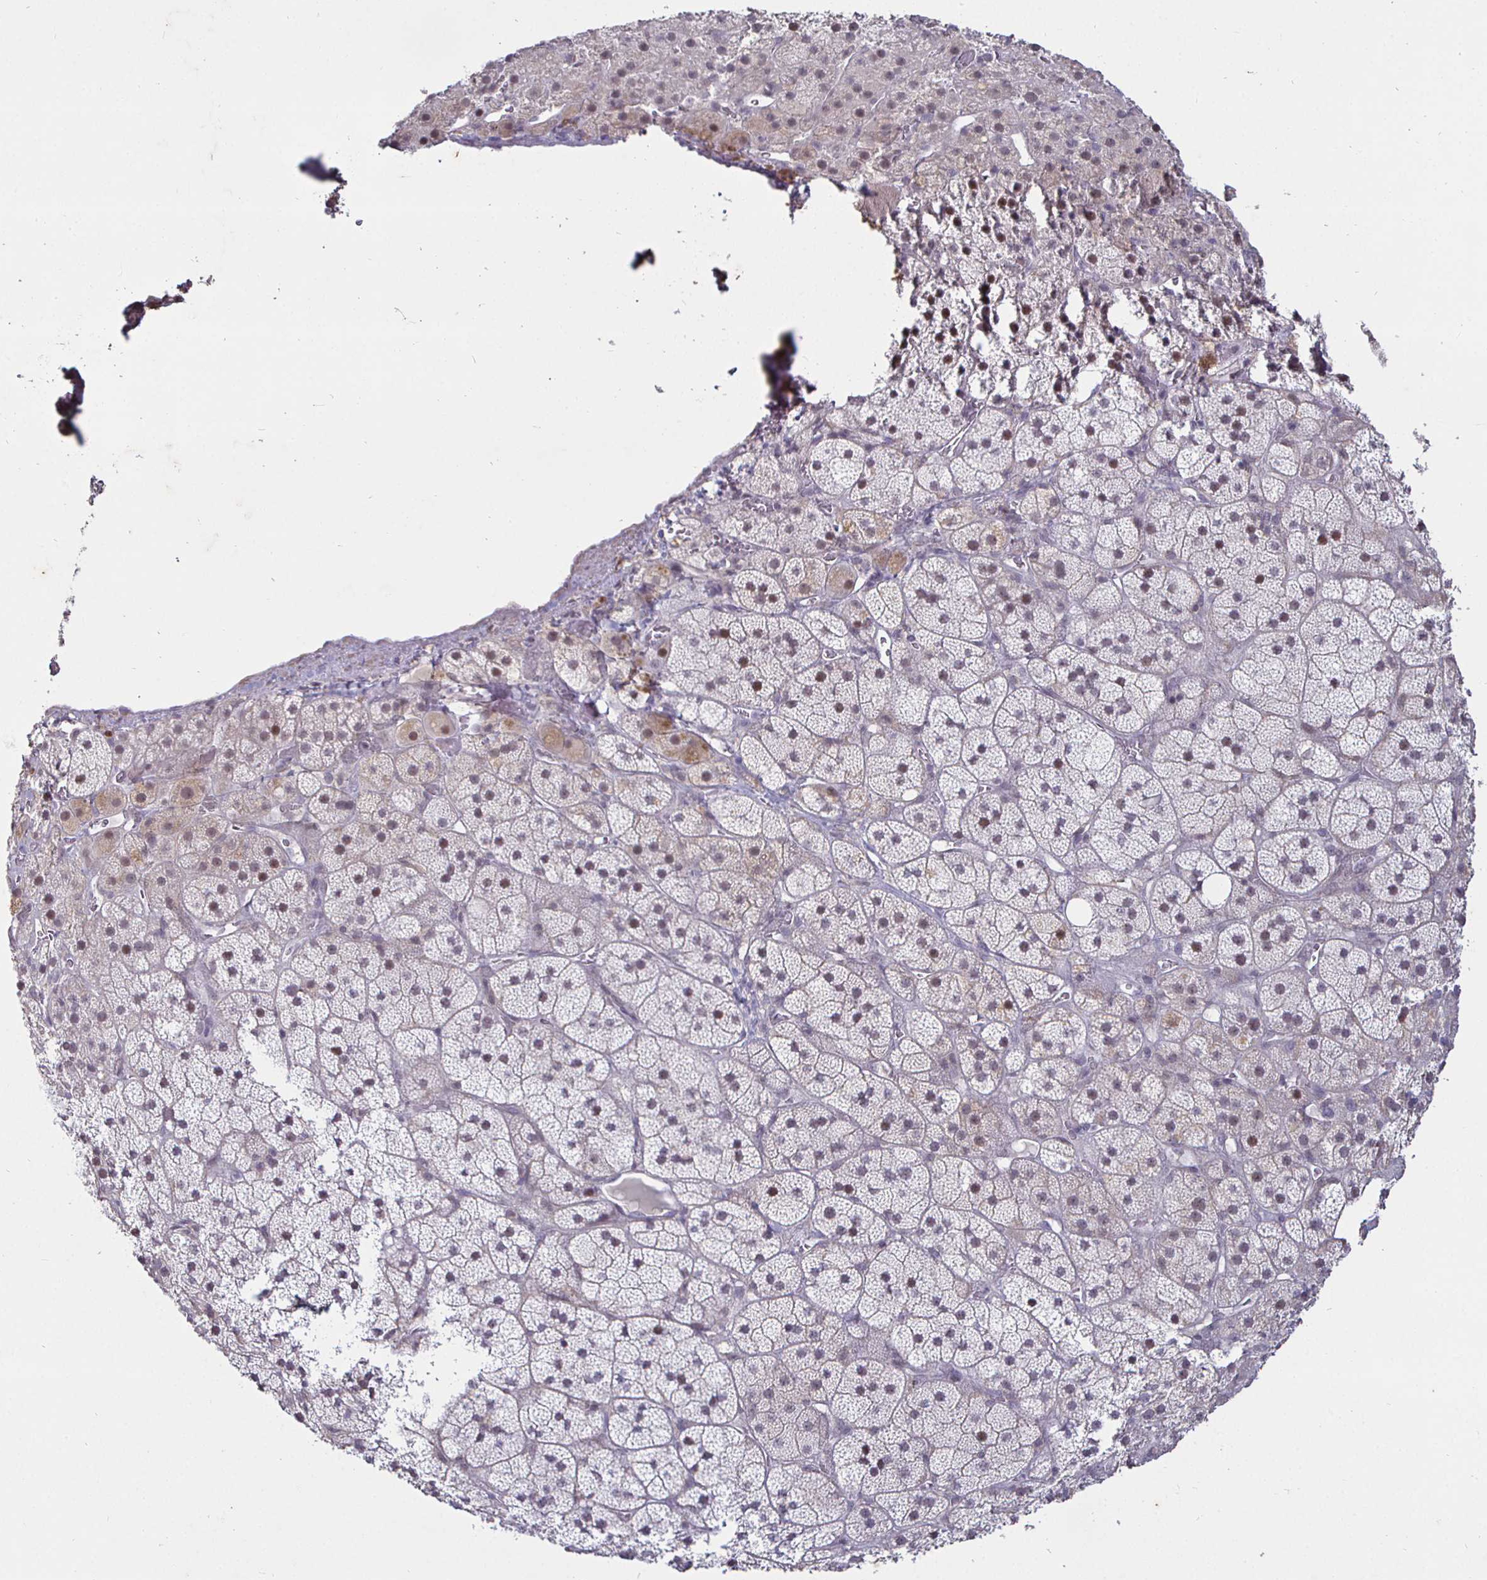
{"staining": {"intensity": "weak", "quantity": "<25%", "location": "cytoplasmic/membranous,nuclear"}, "tissue": "adrenal gland", "cell_type": "Glandular cells", "image_type": "normal", "snomed": [{"axis": "morphology", "description": "Normal tissue, NOS"}, {"axis": "topography", "description": "Adrenal gland"}], "caption": "The micrograph exhibits no staining of glandular cells in normal adrenal gland.", "gene": "MLH1", "patient": {"sex": "male", "age": 57}}